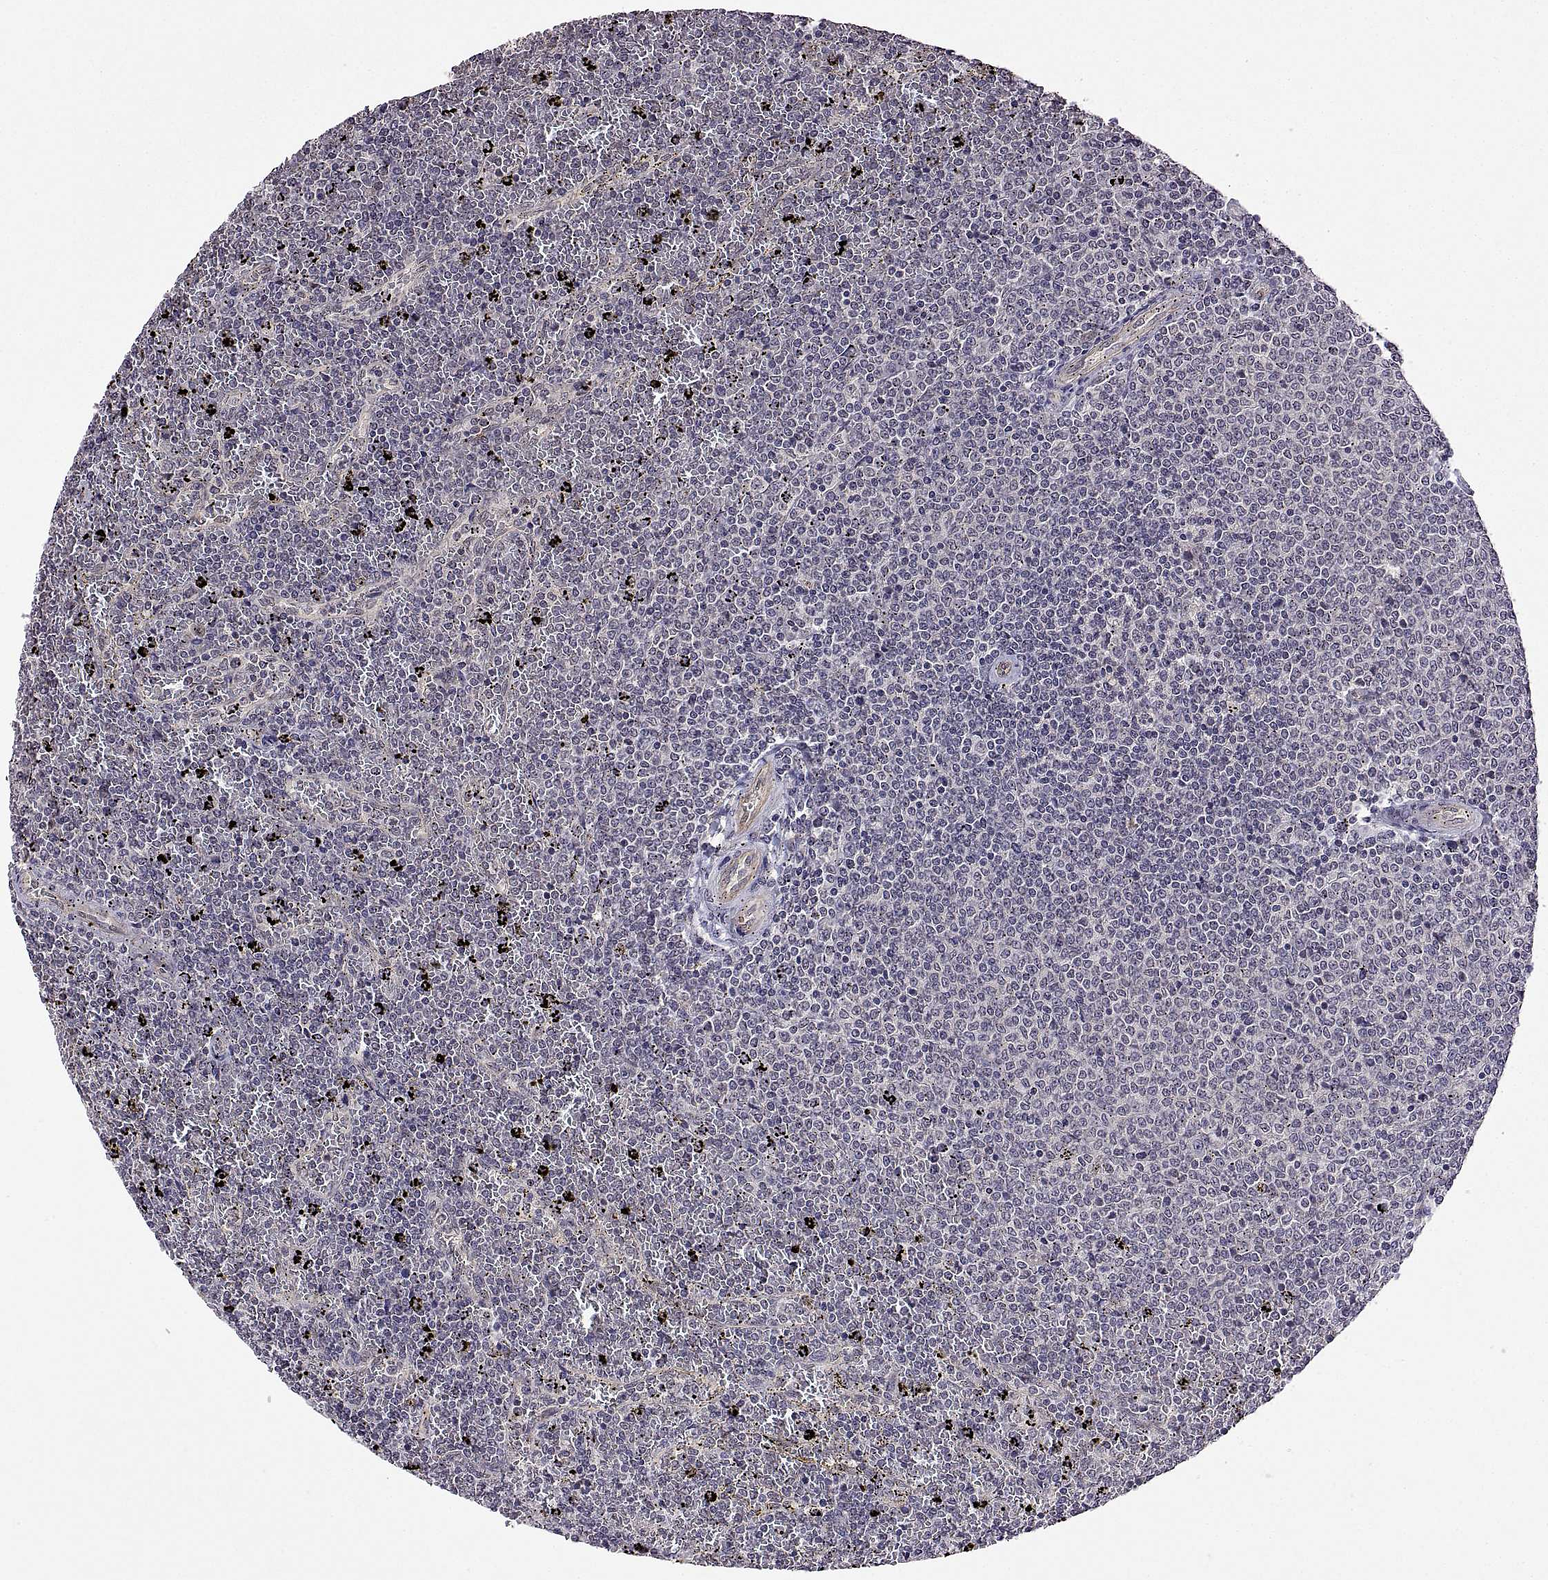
{"staining": {"intensity": "negative", "quantity": "none", "location": "none"}, "tissue": "lymphoma", "cell_type": "Tumor cells", "image_type": "cancer", "snomed": [{"axis": "morphology", "description": "Malignant lymphoma, non-Hodgkin's type, Low grade"}, {"axis": "topography", "description": "Spleen"}], "caption": "An image of malignant lymphoma, non-Hodgkin's type (low-grade) stained for a protein exhibits no brown staining in tumor cells. The staining is performed using DAB (3,3'-diaminobenzidine) brown chromogen with nuclei counter-stained in using hematoxylin.", "gene": "LAMA1", "patient": {"sex": "female", "age": 77}}